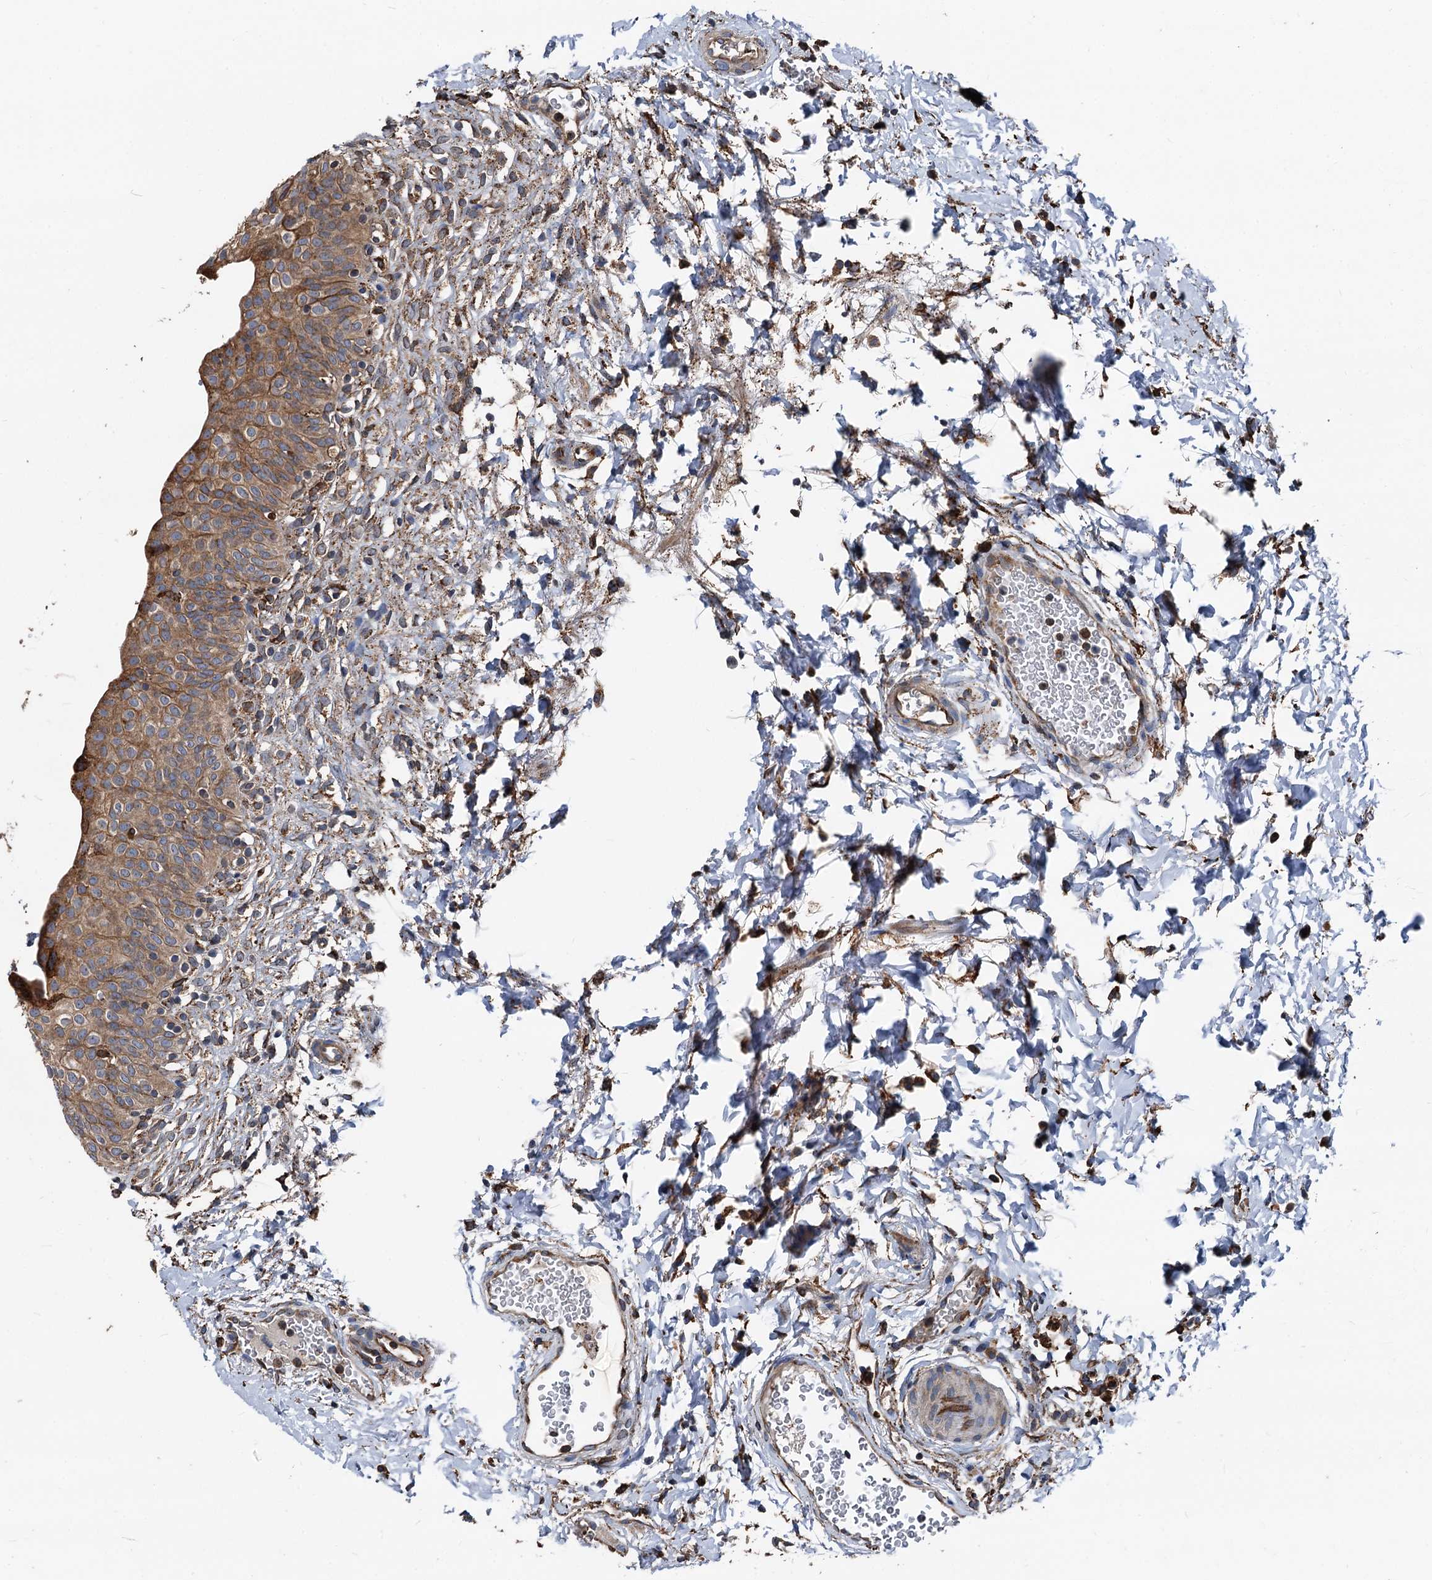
{"staining": {"intensity": "moderate", "quantity": ">75%", "location": "cytoplasmic/membranous"}, "tissue": "urinary bladder", "cell_type": "Urothelial cells", "image_type": "normal", "snomed": [{"axis": "morphology", "description": "Normal tissue, NOS"}, {"axis": "topography", "description": "Urinary bladder"}], "caption": "Immunohistochemistry micrograph of benign human urinary bladder stained for a protein (brown), which exhibits medium levels of moderate cytoplasmic/membranous staining in approximately >75% of urothelial cells.", "gene": "NEURL1B", "patient": {"sex": "male", "age": 55}}